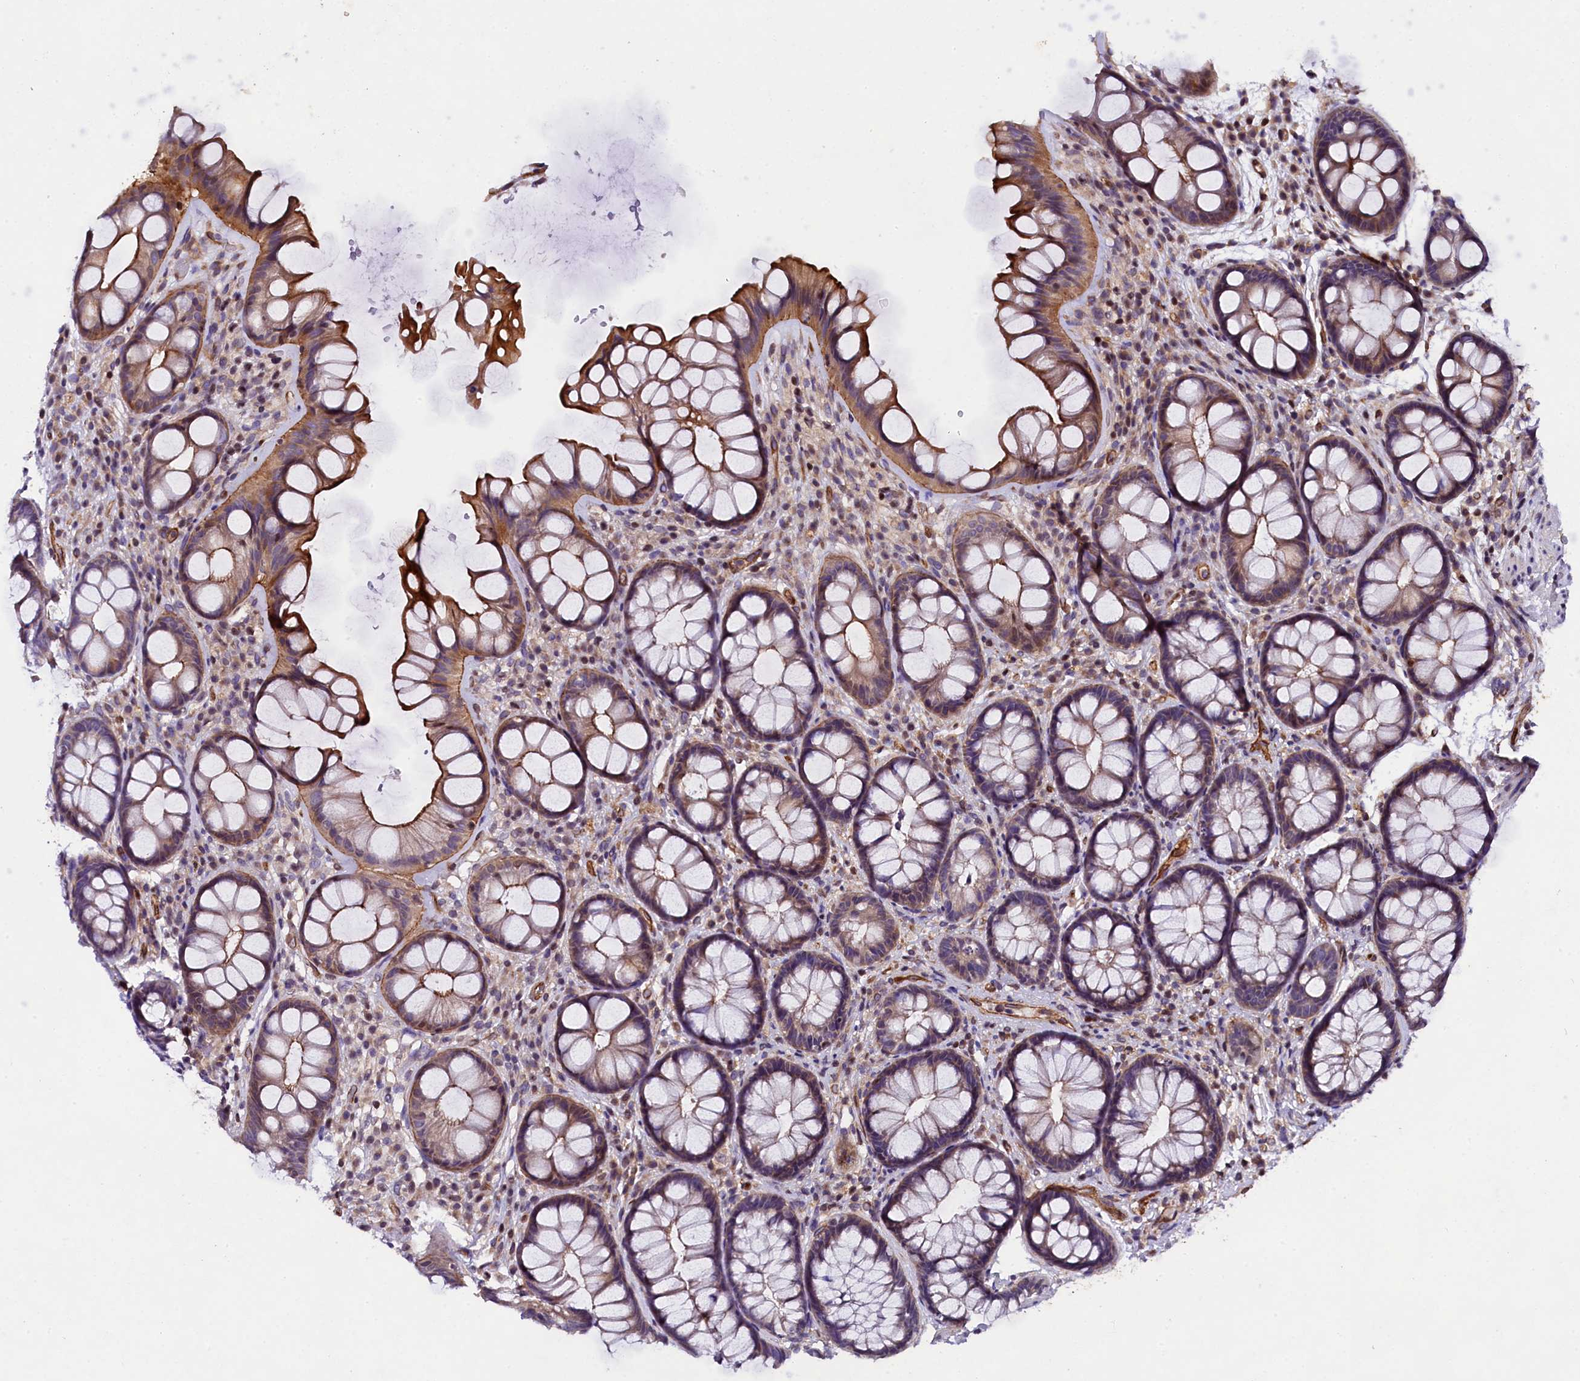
{"staining": {"intensity": "moderate", "quantity": "25%-75%", "location": "cytoplasmic/membranous"}, "tissue": "rectum", "cell_type": "Glandular cells", "image_type": "normal", "snomed": [{"axis": "morphology", "description": "Normal tissue, NOS"}, {"axis": "topography", "description": "Rectum"}], "caption": "IHC (DAB) staining of benign rectum exhibits moderate cytoplasmic/membranous protein positivity in about 25%-75% of glandular cells.", "gene": "SP4", "patient": {"sex": "male", "age": 74}}